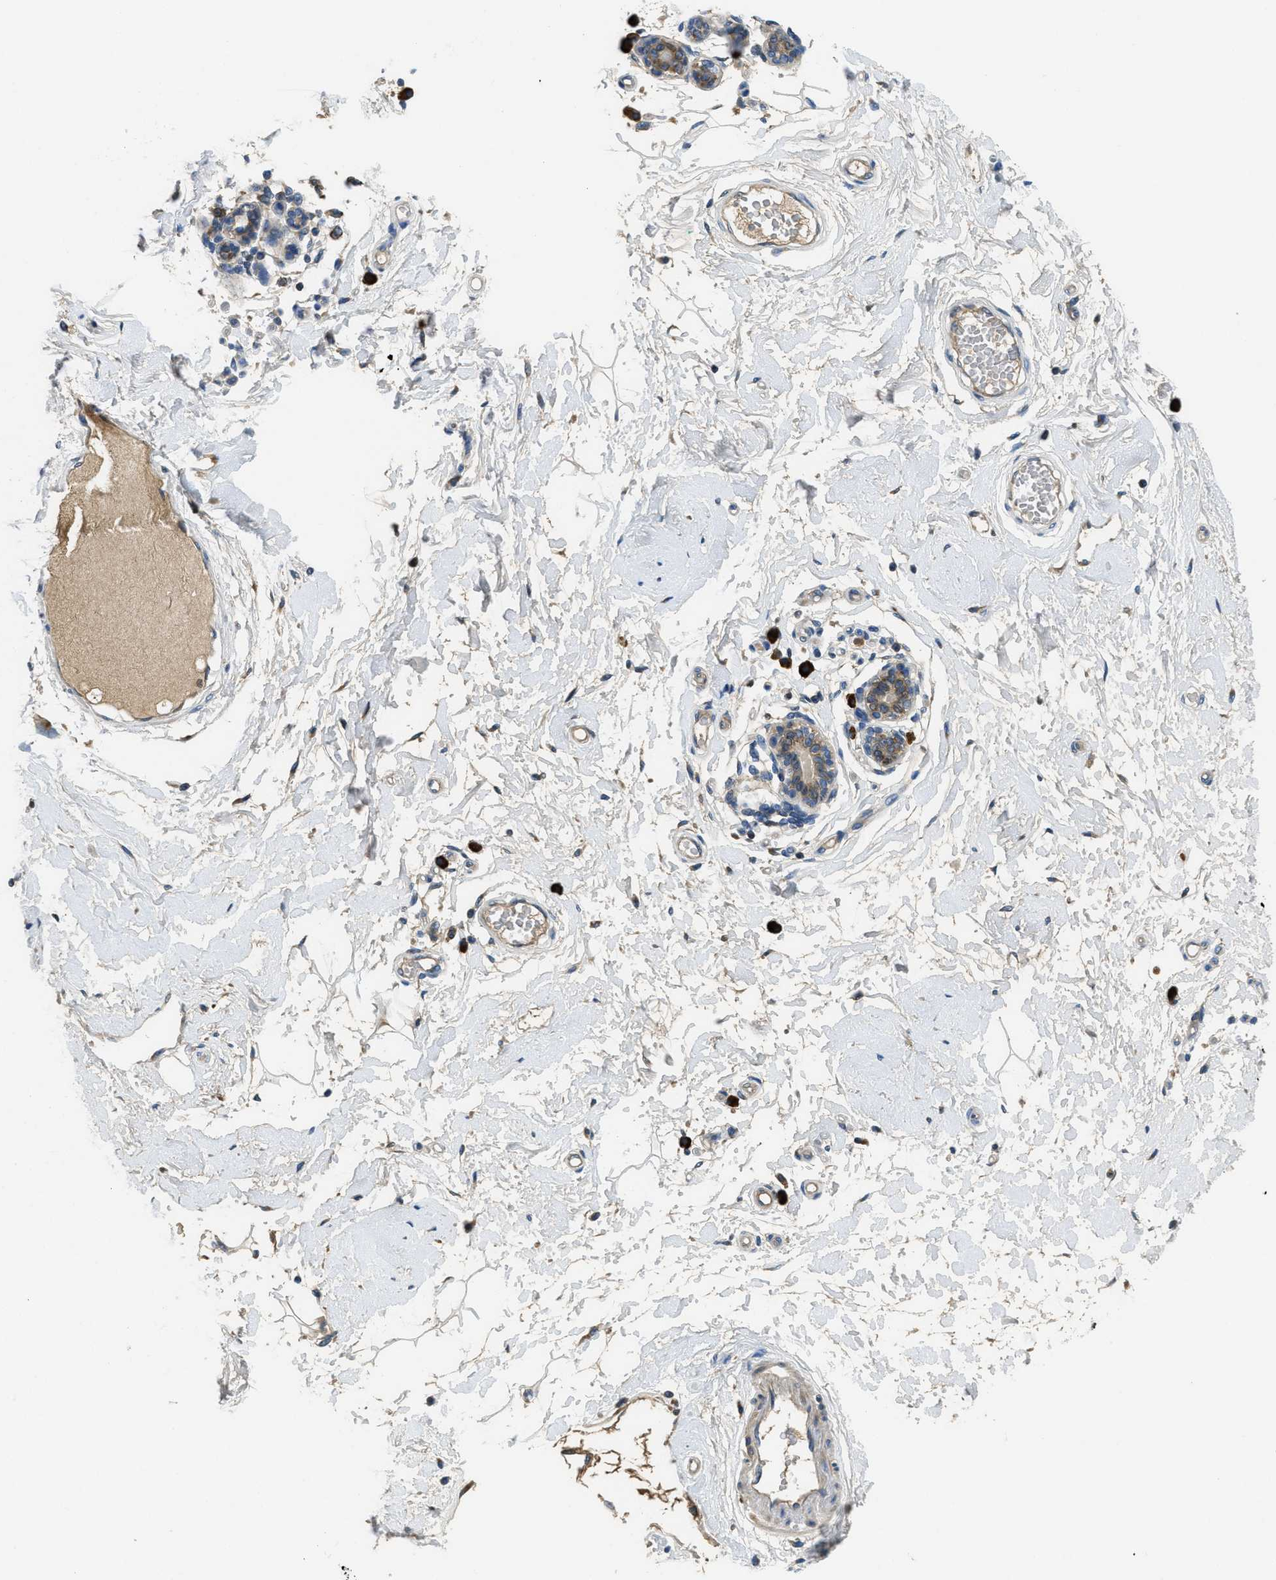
{"staining": {"intensity": "negative", "quantity": "none", "location": "none"}, "tissue": "breast", "cell_type": "Adipocytes", "image_type": "normal", "snomed": [{"axis": "morphology", "description": "Normal tissue, NOS"}, {"axis": "morphology", "description": "Lobular carcinoma"}, {"axis": "topography", "description": "Breast"}], "caption": "Breast was stained to show a protein in brown. There is no significant staining in adipocytes. The staining is performed using DAB (3,3'-diaminobenzidine) brown chromogen with nuclei counter-stained in using hematoxylin.", "gene": "SSR1", "patient": {"sex": "female", "age": 59}}